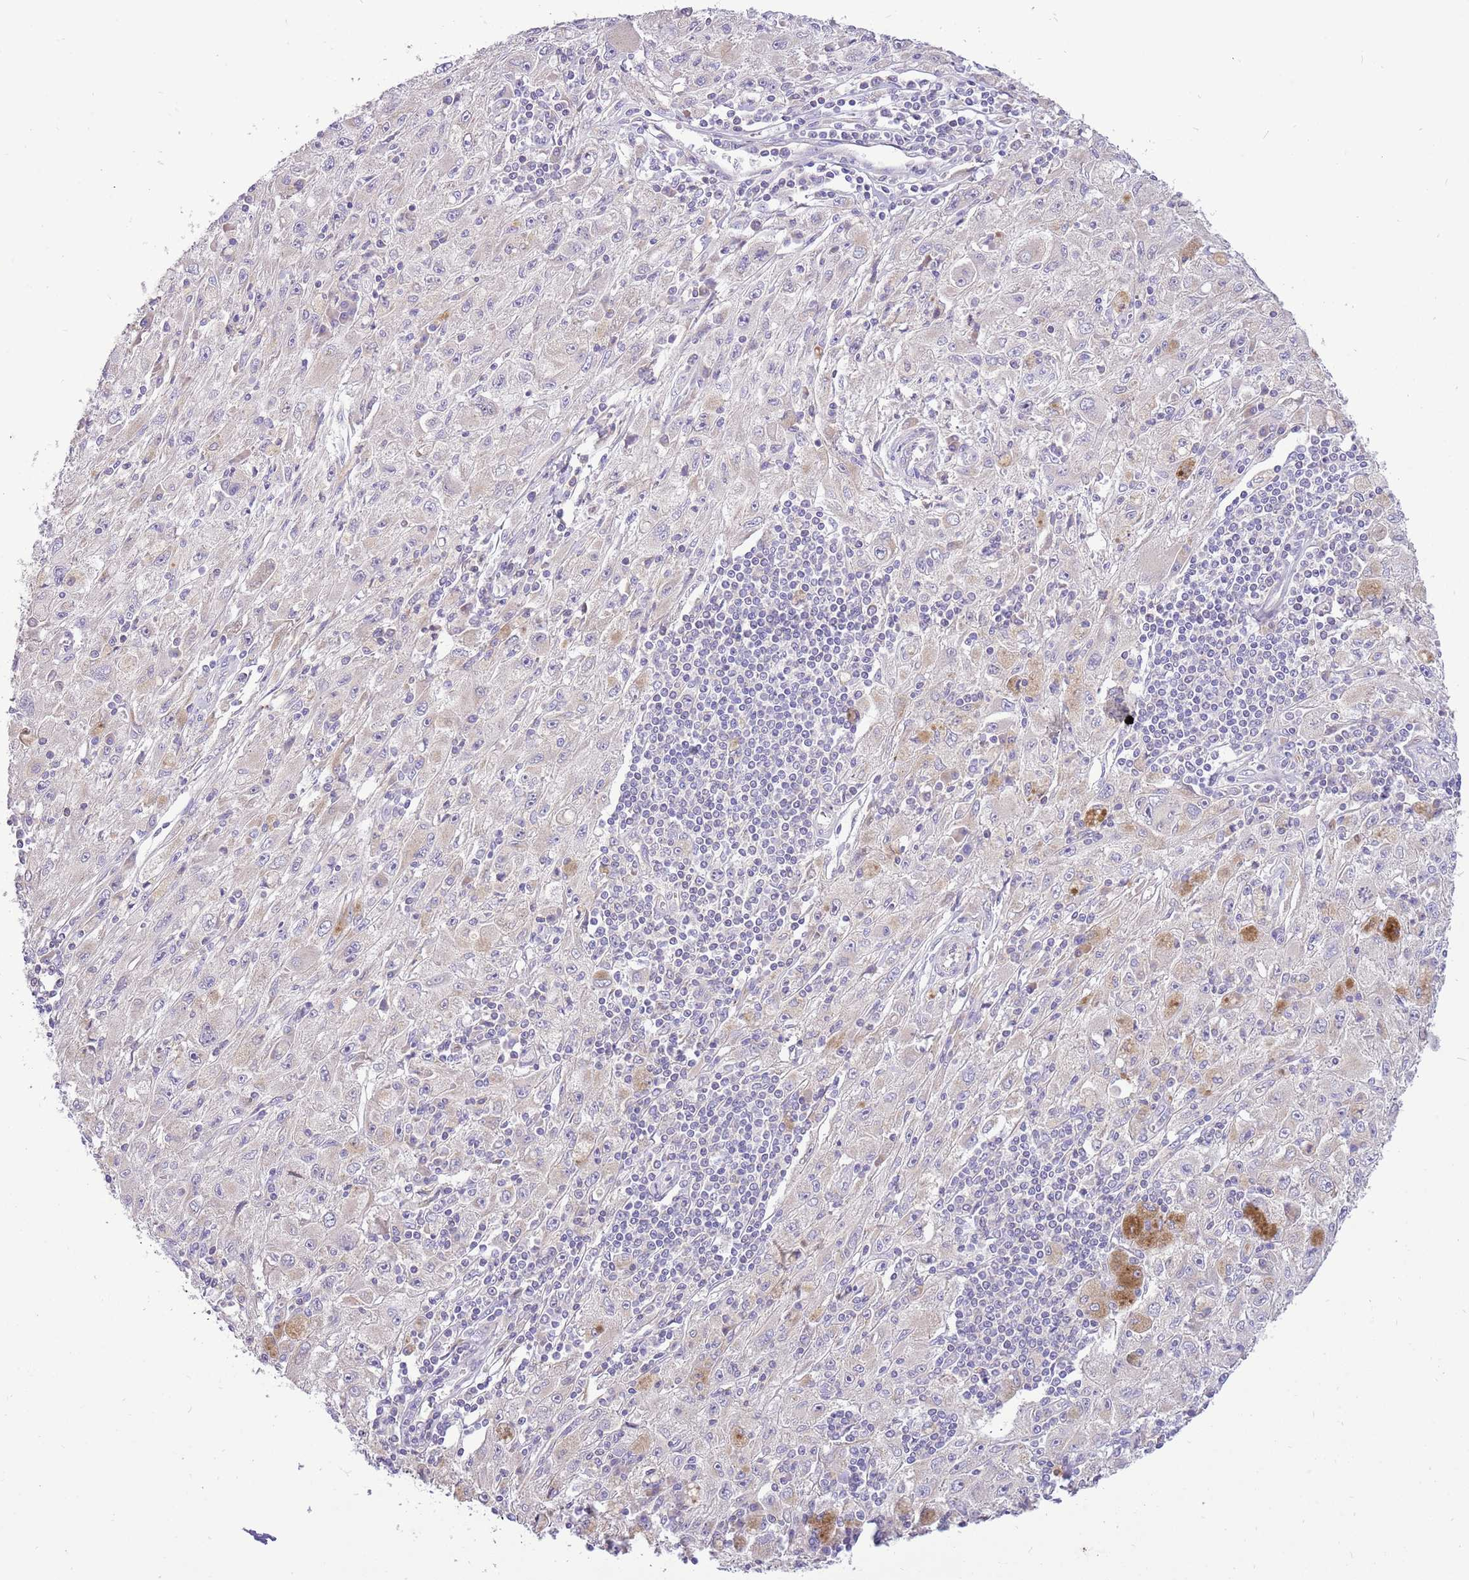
{"staining": {"intensity": "moderate", "quantity": "<25%", "location": "cytoplasmic/membranous"}, "tissue": "melanoma", "cell_type": "Tumor cells", "image_type": "cancer", "snomed": [{"axis": "morphology", "description": "Malignant melanoma, Metastatic site"}, {"axis": "topography", "description": "Skin"}], "caption": "Immunohistochemistry image of neoplastic tissue: malignant melanoma (metastatic site) stained using immunohistochemistry exhibits low levels of moderate protein expression localized specifically in the cytoplasmic/membranous of tumor cells, appearing as a cytoplasmic/membranous brown color.", "gene": "GLCE", "patient": {"sex": "male", "age": 53}}